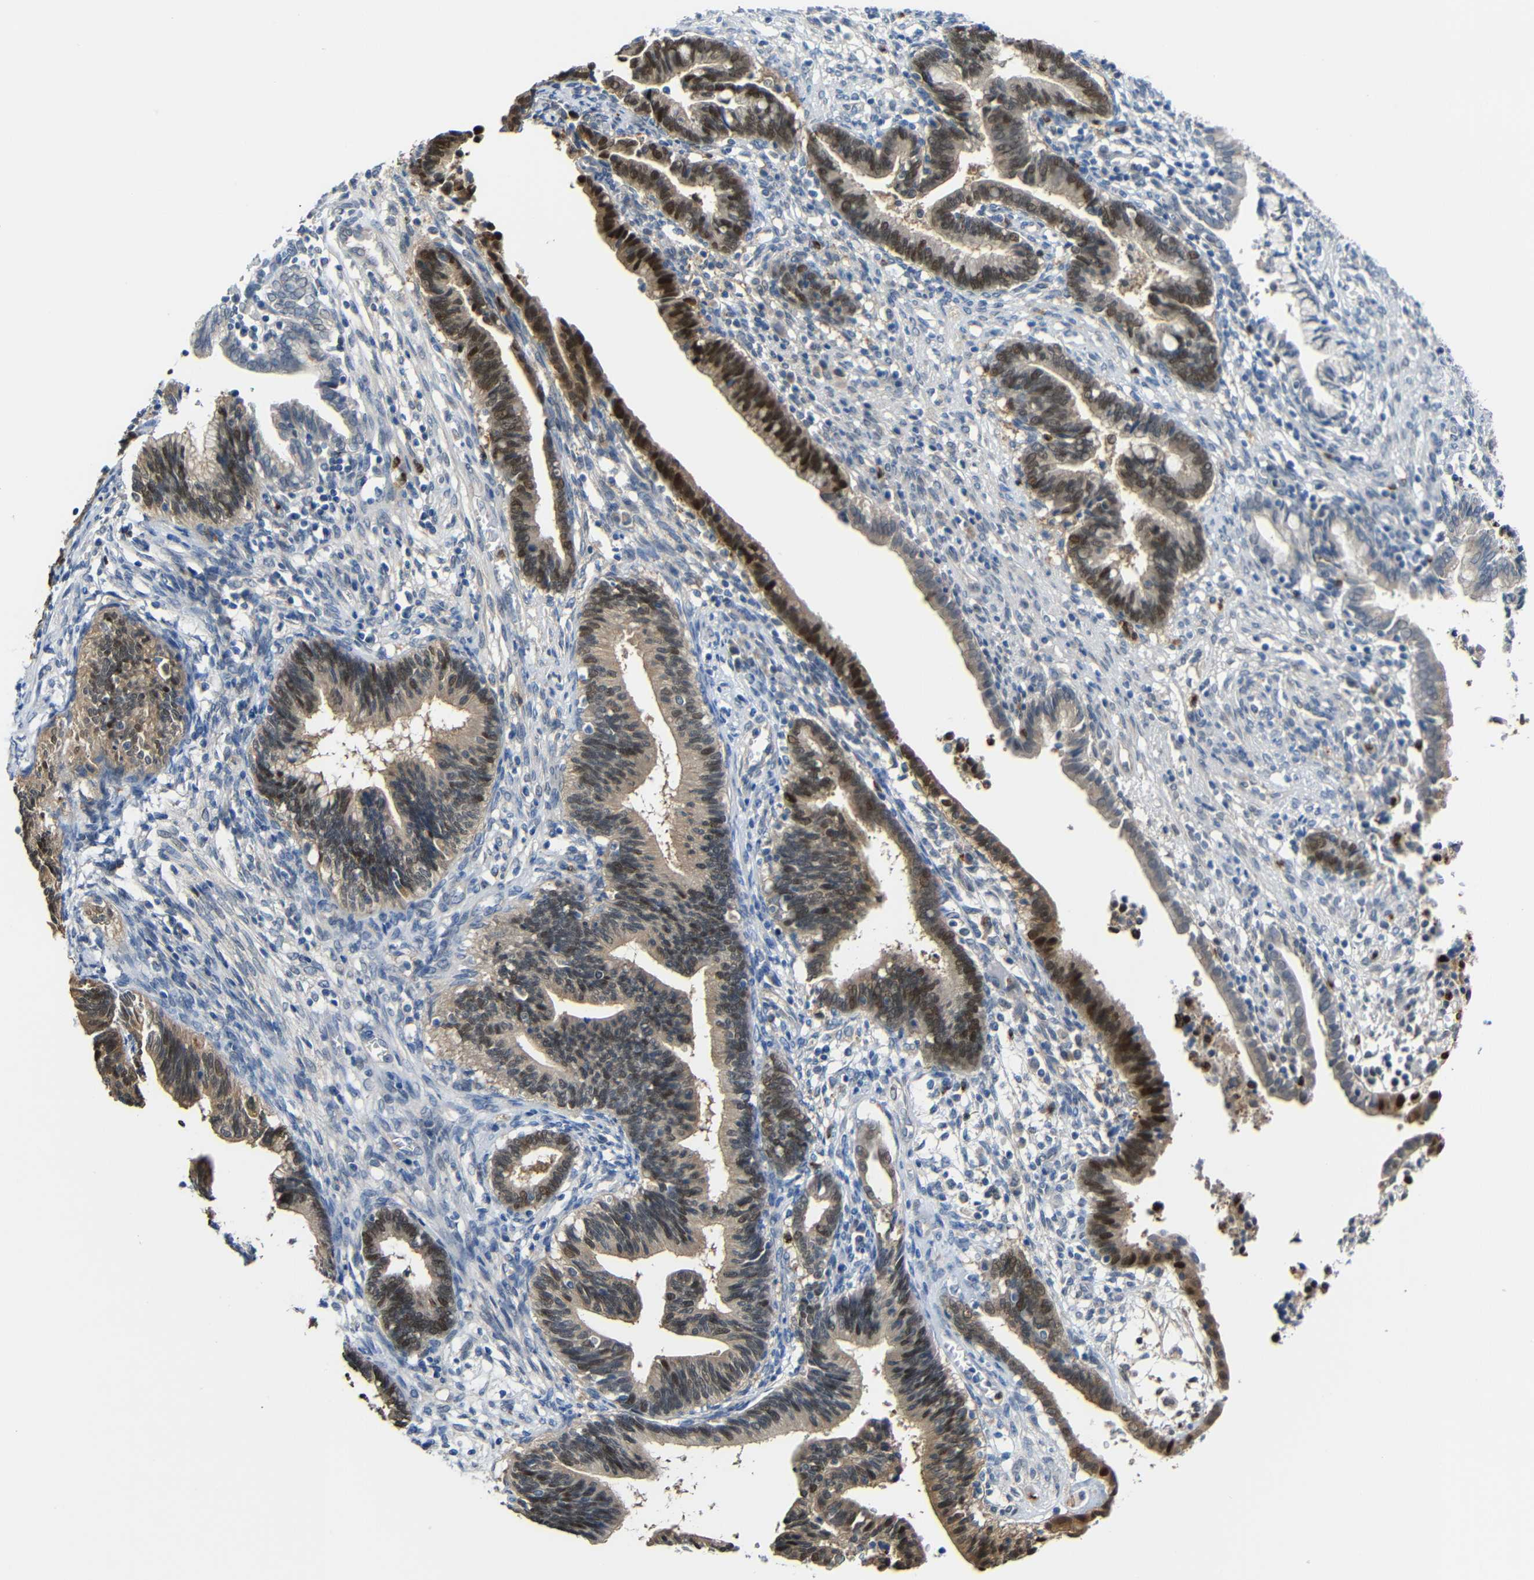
{"staining": {"intensity": "moderate", "quantity": "25%-75%", "location": "cytoplasmic/membranous,nuclear"}, "tissue": "cervical cancer", "cell_type": "Tumor cells", "image_type": "cancer", "snomed": [{"axis": "morphology", "description": "Adenocarcinoma, NOS"}, {"axis": "topography", "description": "Cervix"}], "caption": "DAB immunohistochemical staining of cervical adenocarcinoma demonstrates moderate cytoplasmic/membranous and nuclear protein staining in about 25%-75% of tumor cells.", "gene": "STBD1", "patient": {"sex": "female", "age": 44}}